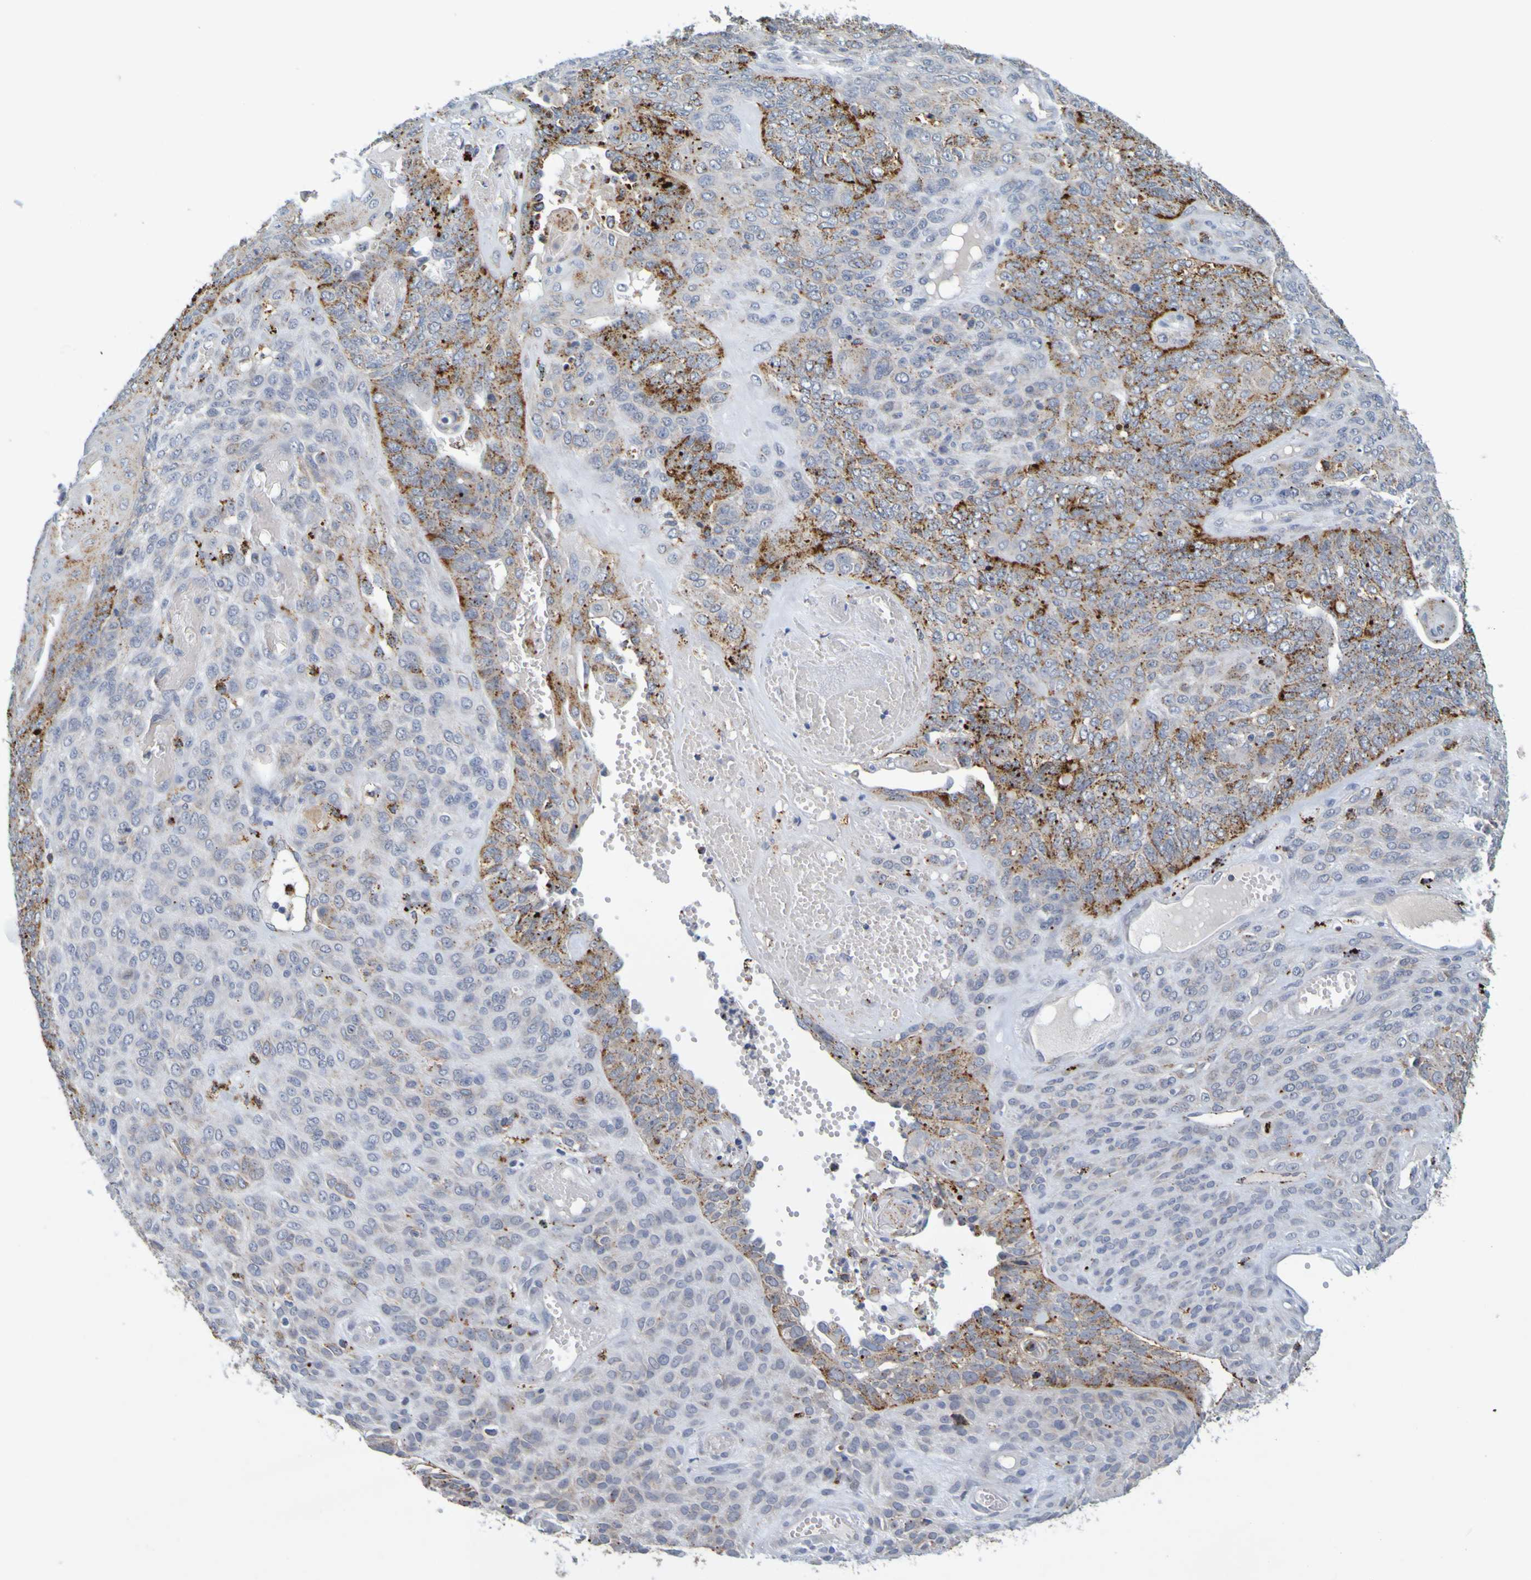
{"staining": {"intensity": "moderate", "quantity": "25%-75%", "location": "cytoplasmic/membranous"}, "tissue": "endometrial cancer", "cell_type": "Tumor cells", "image_type": "cancer", "snomed": [{"axis": "morphology", "description": "Adenocarcinoma, NOS"}, {"axis": "topography", "description": "Endometrium"}], "caption": "High-power microscopy captured an immunohistochemistry (IHC) histopathology image of endometrial adenocarcinoma, revealing moderate cytoplasmic/membranous expression in about 25%-75% of tumor cells. The protein of interest is stained brown, and the nuclei are stained in blue (DAB IHC with brightfield microscopy, high magnification).", "gene": "TPH1", "patient": {"sex": "female", "age": 32}}